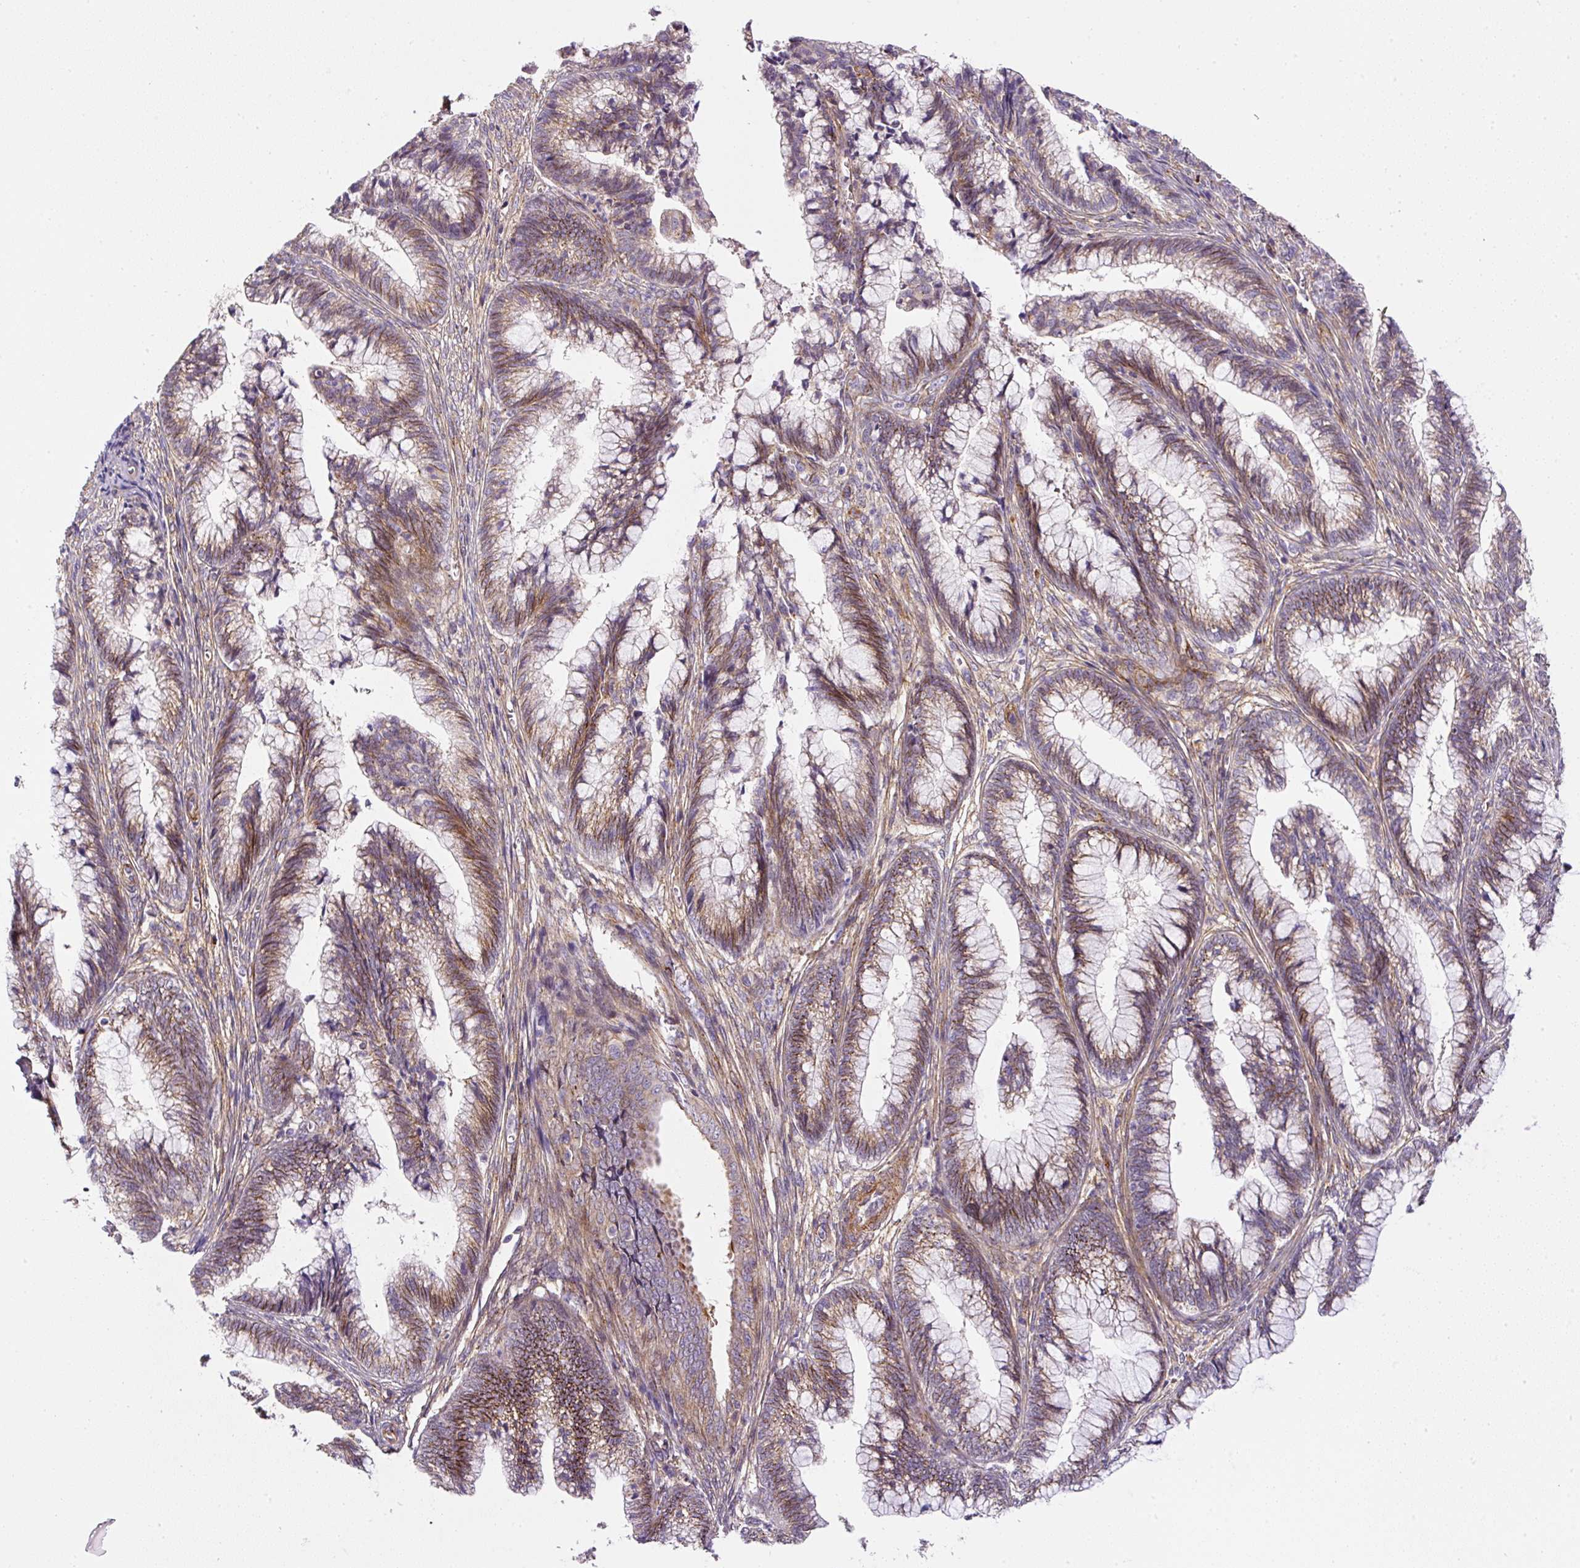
{"staining": {"intensity": "moderate", "quantity": ">75%", "location": "cytoplasmic/membranous"}, "tissue": "cervical cancer", "cell_type": "Tumor cells", "image_type": "cancer", "snomed": [{"axis": "morphology", "description": "Adenocarcinoma, NOS"}, {"axis": "topography", "description": "Cervix"}], "caption": "A photomicrograph of human cervical cancer stained for a protein demonstrates moderate cytoplasmic/membranous brown staining in tumor cells.", "gene": "RNF170", "patient": {"sex": "female", "age": 44}}